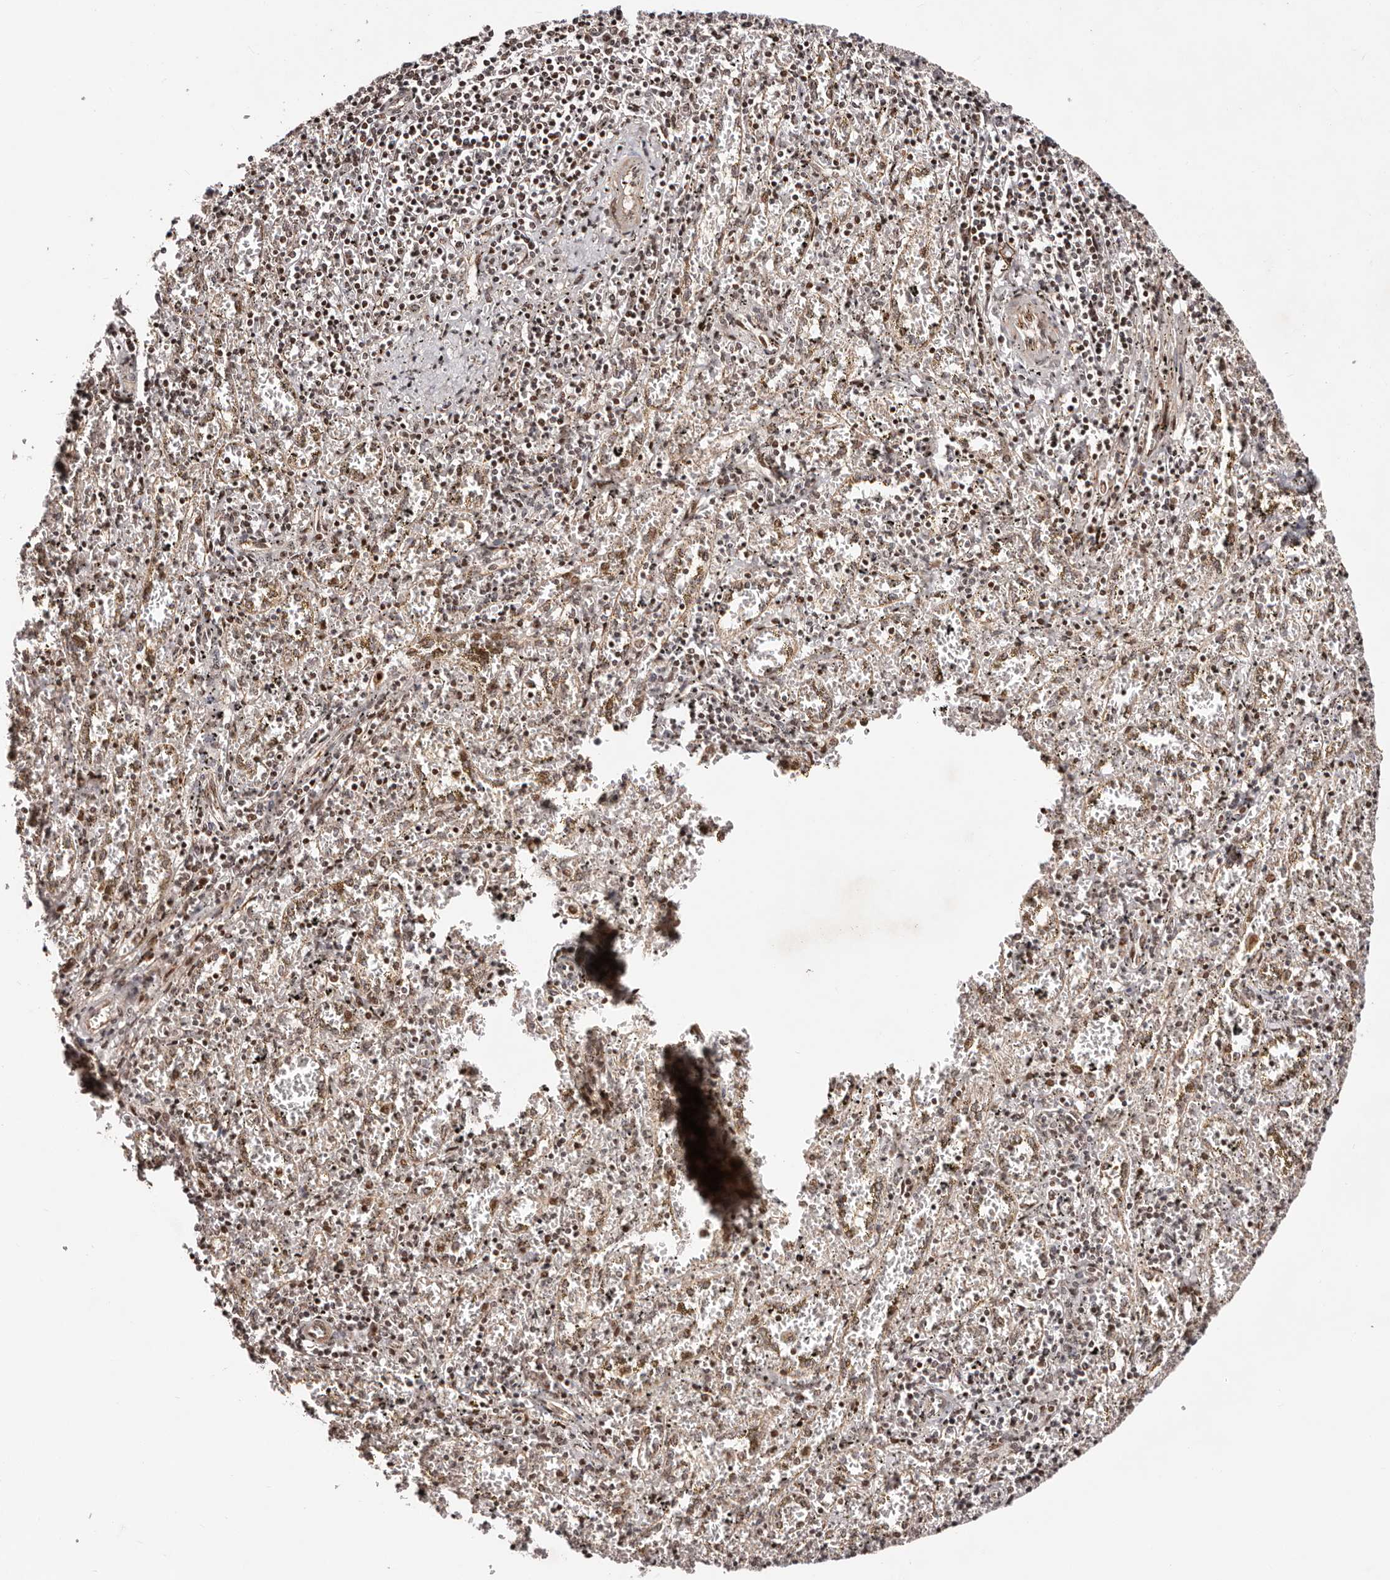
{"staining": {"intensity": "moderate", "quantity": "25%-75%", "location": "nuclear"}, "tissue": "spleen", "cell_type": "Cells in red pulp", "image_type": "normal", "snomed": [{"axis": "morphology", "description": "Normal tissue, NOS"}, {"axis": "topography", "description": "Spleen"}], "caption": "Protein analysis of unremarkable spleen reveals moderate nuclear positivity in approximately 25%-75% of cells in red pulp. Using DAB (brown) and hematoxylin (blue) stains, captured at high magnification using brightfield microscopy.", "gene": "HIVEP3", "patient": {"sex": "male", "age": 11}}